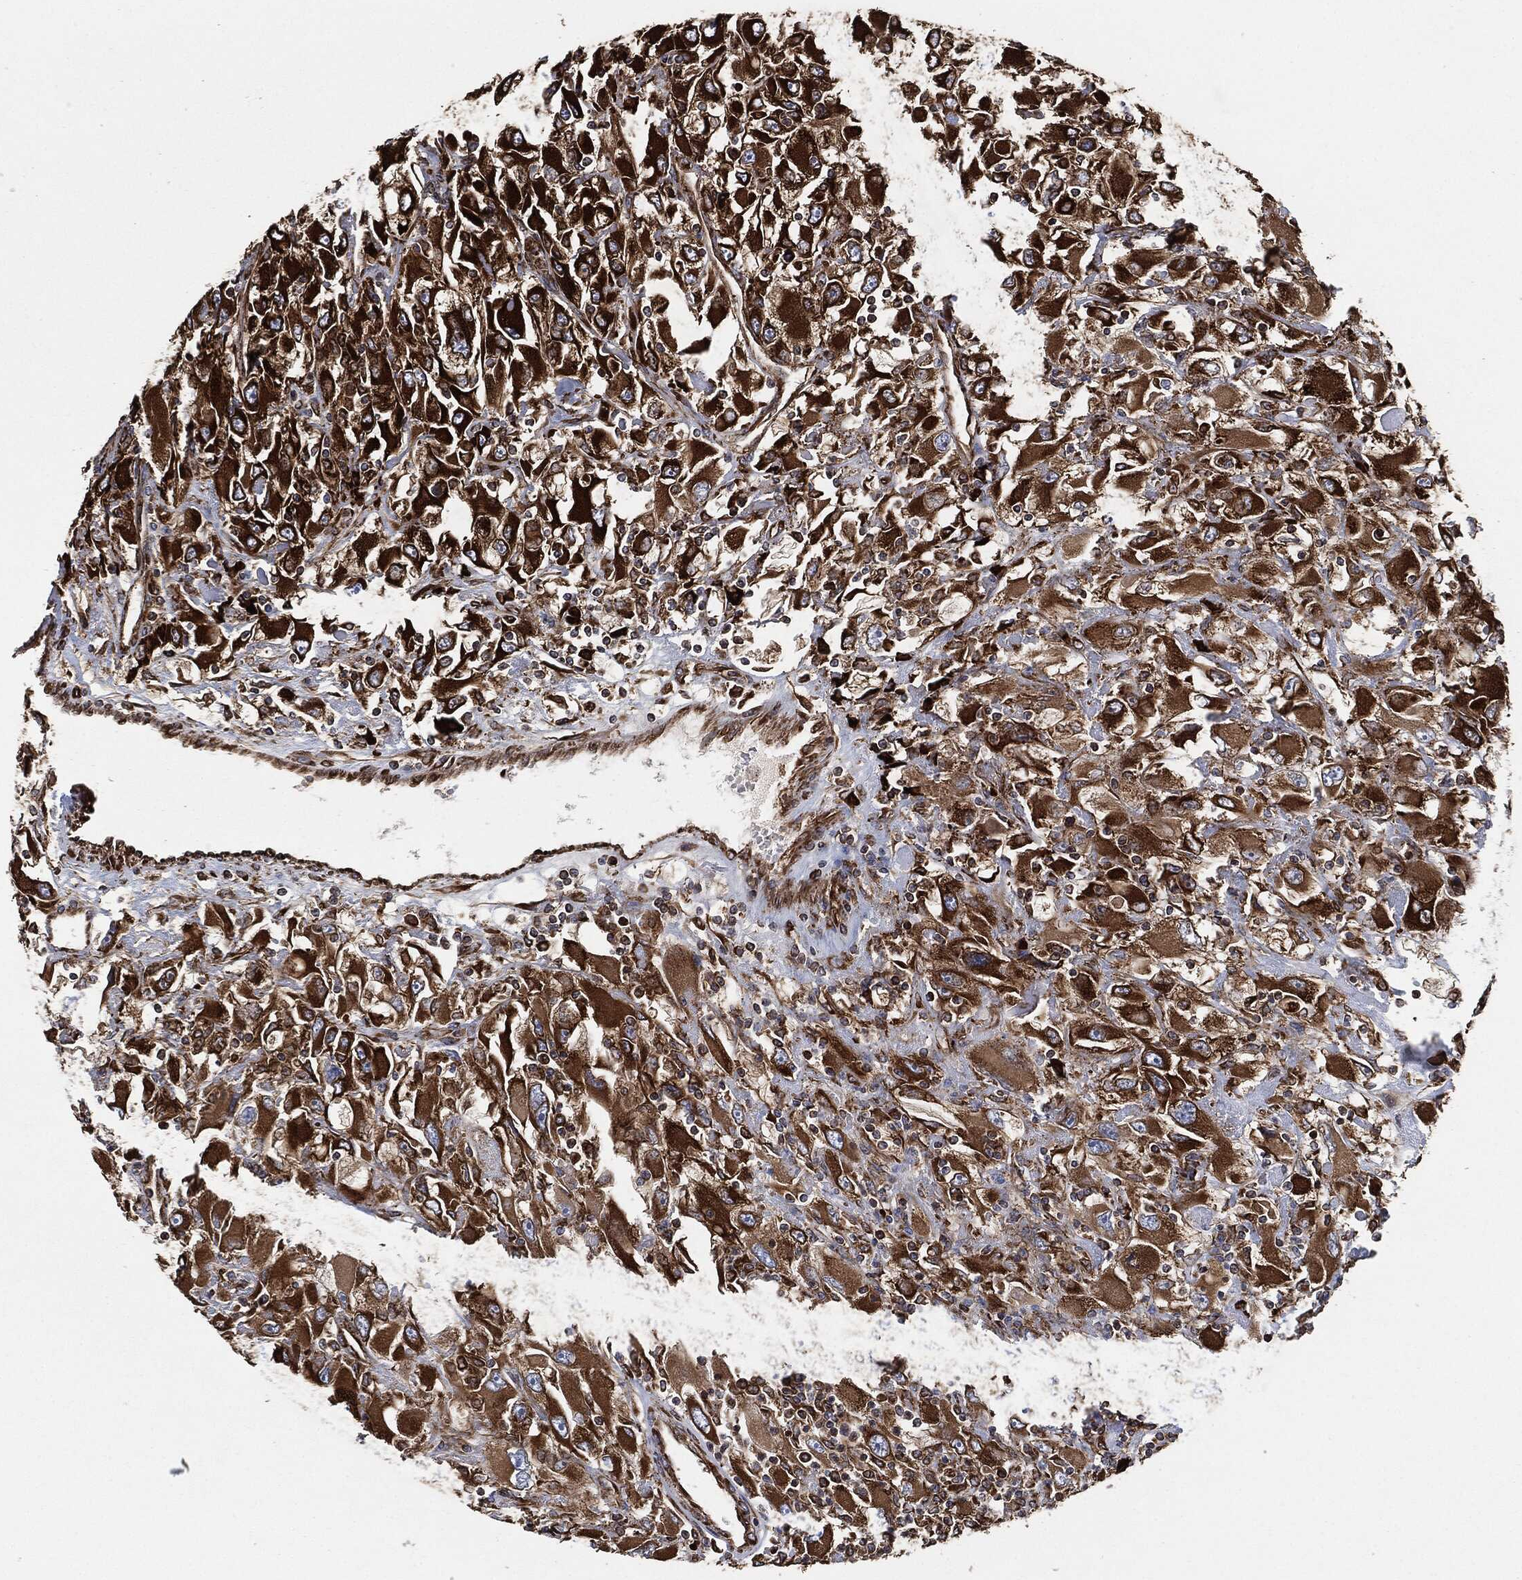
{"staining": {"intensity": "strong", "quantity": ">75%", "location": "cytoplasmic/membranous"}, "tissue": "renal cancer", "cell_type": "Tumor cells", "image_type": "cancer", "snomed": [{"axis": "morphology", "description": "Adenocarcinoma, NOS"}, {"axis": "topography", "description": "Kidney"}], "caption": "This image exhibits IHC staining of renal adenocarcinoma, with high strong cytoplasmic/membranous positivity in approximately >75% of tumor cells.", "gene": "AMFR", "patient": {"sex": "female", "age": 52}}